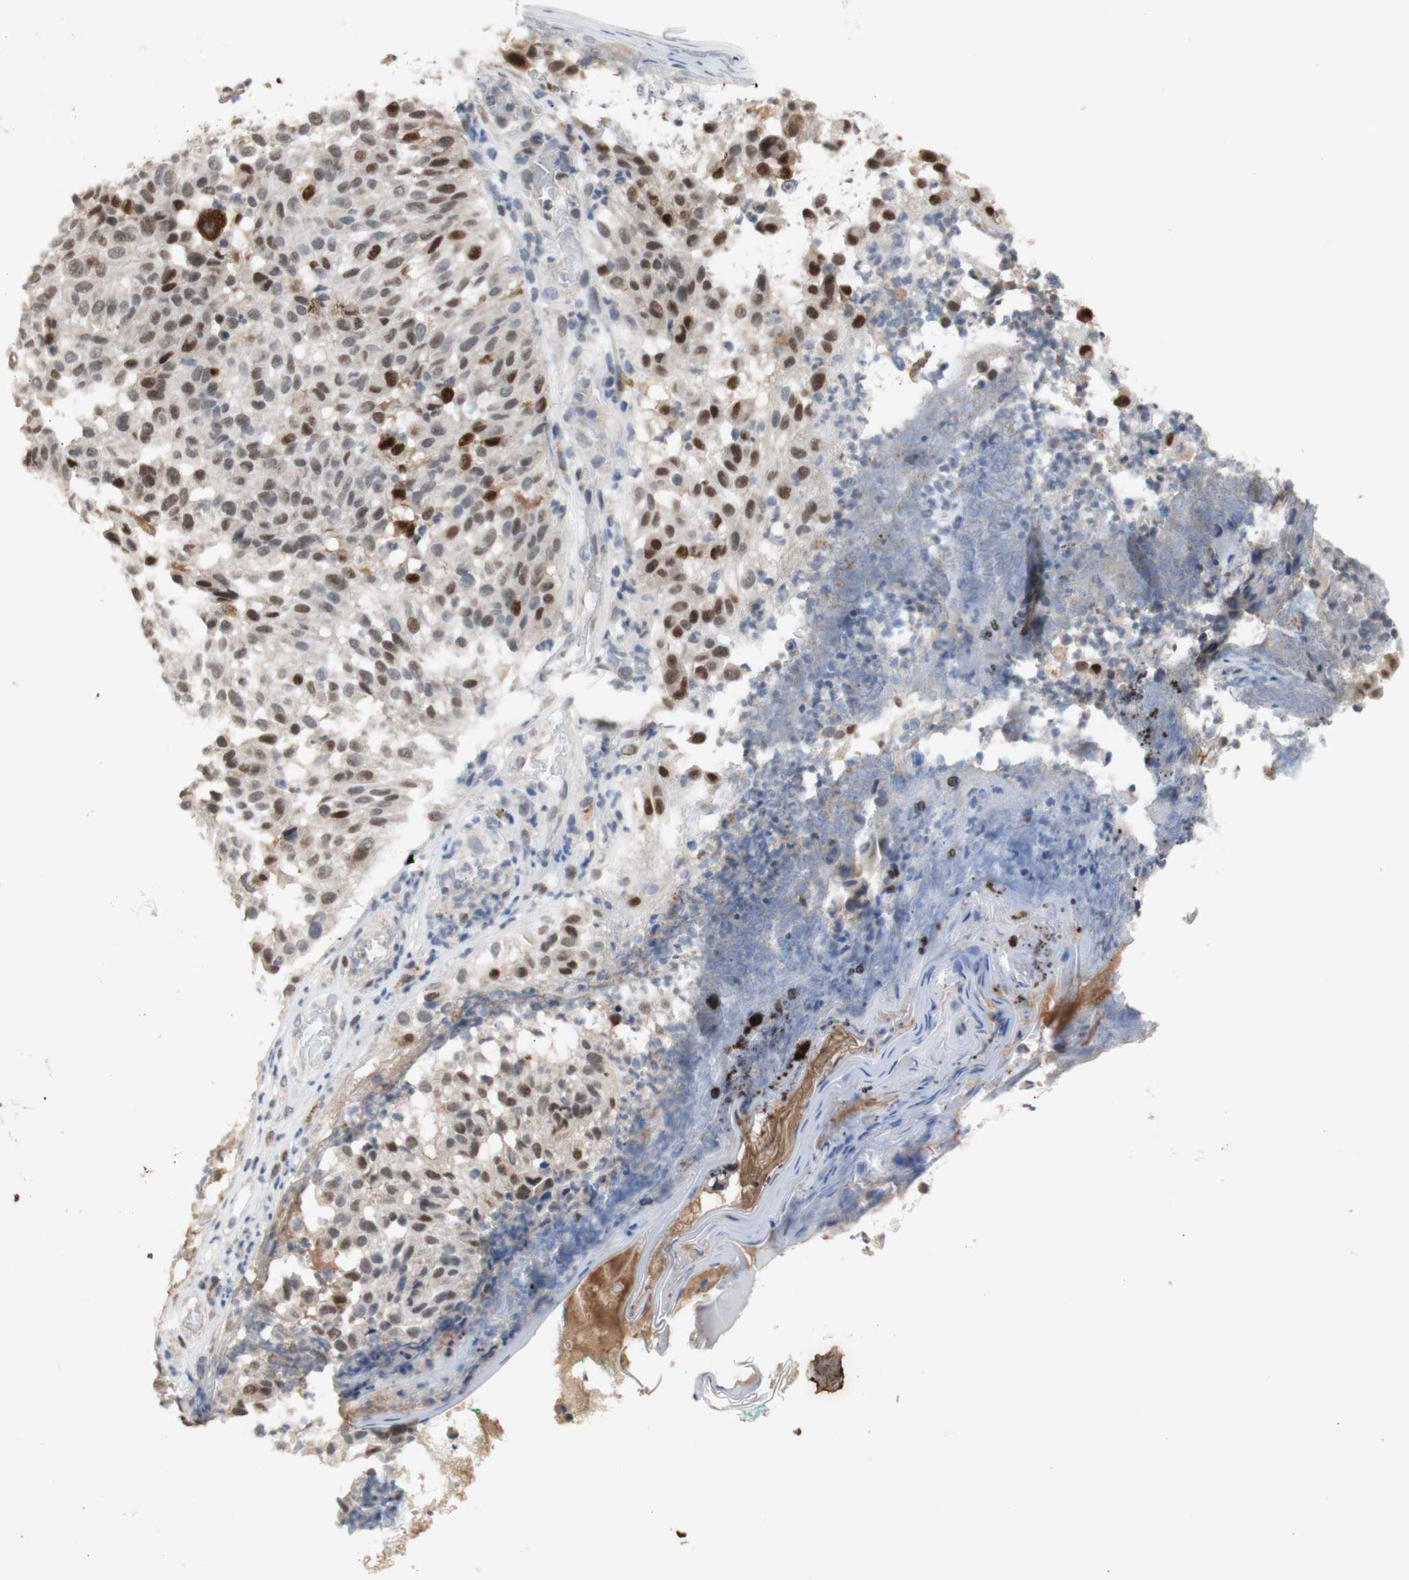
{"staining": {"intensity": "strong", "quantity": "25%-75%", "location": "nuclear"}, "tissue": "melanoma", "cell_type": "Tumor cells", "image_type": "cancer", "snomed": [{"axis": "morphology", "description": "Malignant melanoma, NOS"}, {"axis": "topography", "description": "Skin"}], "caption": "Immunohistochemical staining of human malignant melanoma shows high levels of strong nuclear staining in about 25%-75% of tumor cells.", "gene": "FOSB", "patient": {"sex": "female", "age": 46}}